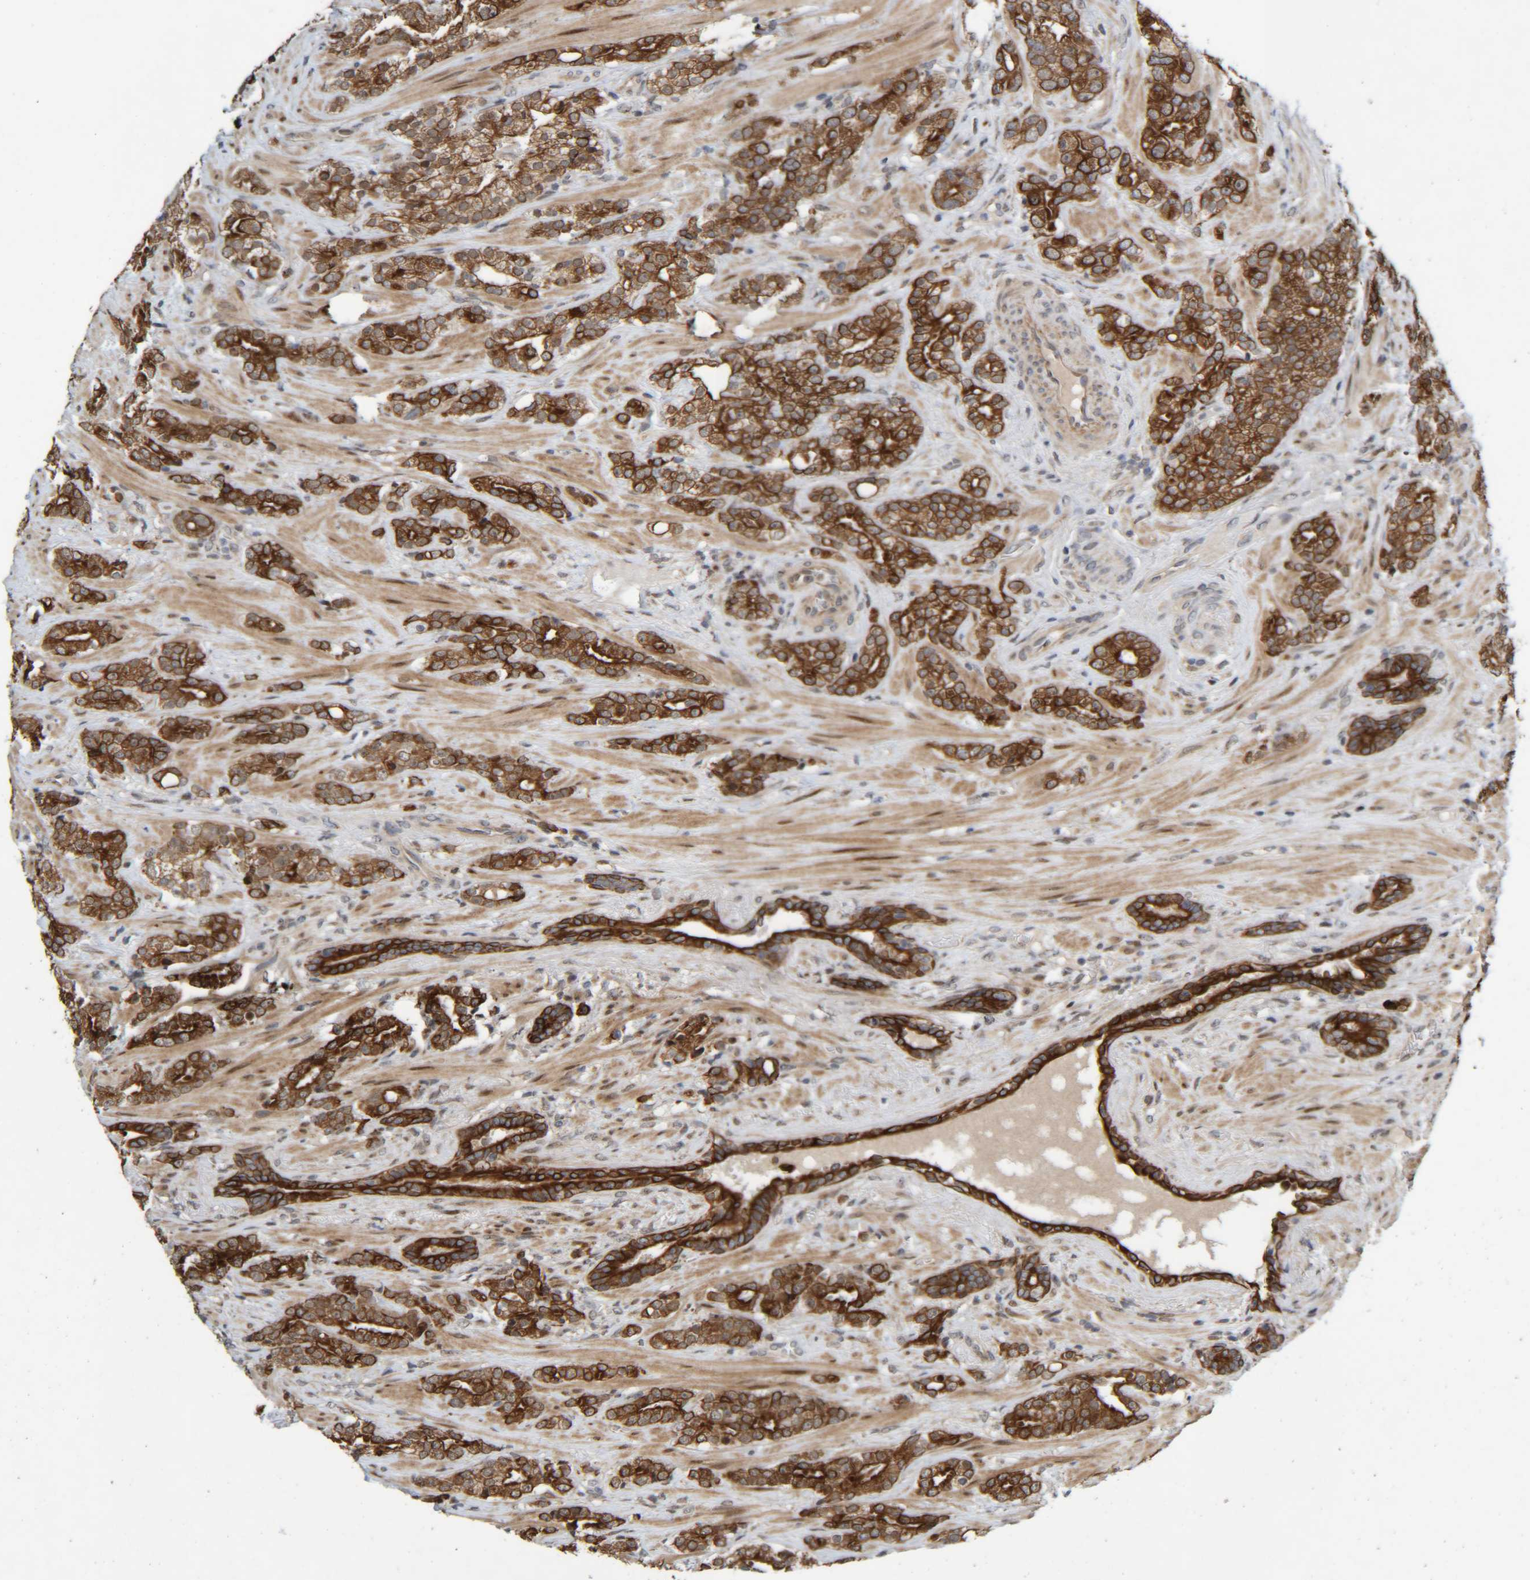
{"staining": {"intensity": "strong", "quantity": ">75%", "location": "cytoplasmic/membranous"}, "tissue": "prostate cancer", "cell_type": "Tumor cells", "image_type": "cancer", "snomed": [{"axis": "morphology", "description": "Adenocarcinoma, High grade"}, {"axis": "topography", "description": "Prostate"}], "caption": "Immunohistochemistry (IHC) photomicrograph of neoplastic tissue: human high-grade adenocarcinoma (prostate) stained using IHC displays high levels of strong protein expression localized specifically in the cytoplasmic/membranous of tumor cells, appearing as a cytoplasmic/membranous brown color.", "gene": "CCDC57", "patient": {"sex": "male", "age": 71}}